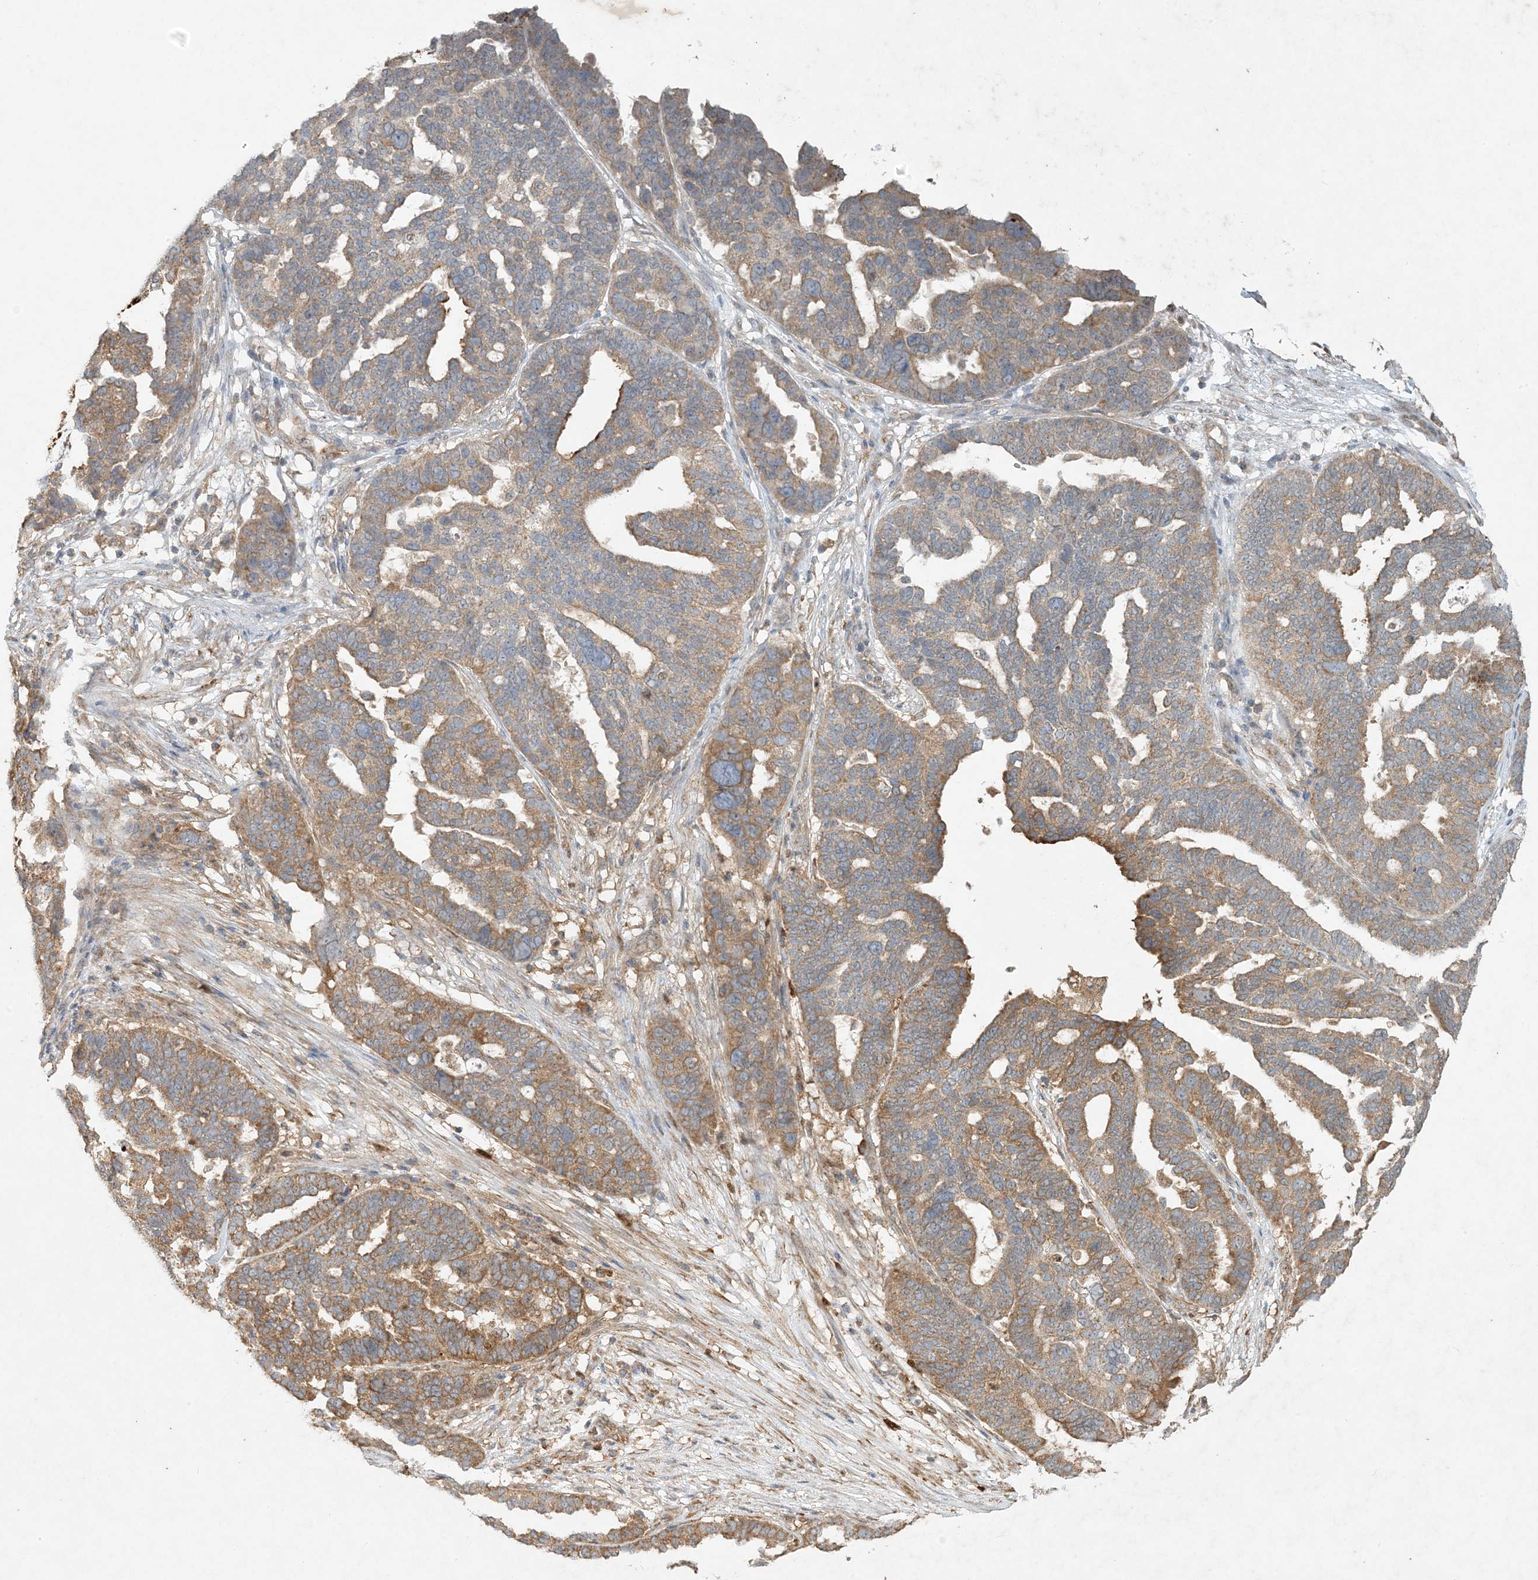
{"staining": {"intensity": "moderate", "quantity": ">75%", "location": "cytoplasmic/membranous"}, "tissue": "ovarian cancer", "cell_type": "Tumor cells", "image_type": "cancer", "snomed": [{"axis": "morphology", "description": "Cystadenocarcinoma, serous, NOS"}, {"axis": "topography", "description": "Ovary"}], "caption": "A brown stain highlights moderate cytoplasmic/membranous expression of a protein in ovarian cancer (serous cystadenocarcinoma) tumor cells. The staining was performed using DAB (3,3'-diaminobenzidine) to visualize the protein expression in brown, while the nuclei were stained in blue with hematoxylin (Magnification: 20x).", "gene": "MCOLN1", "patient": {"sex": "female", "age": 59}}